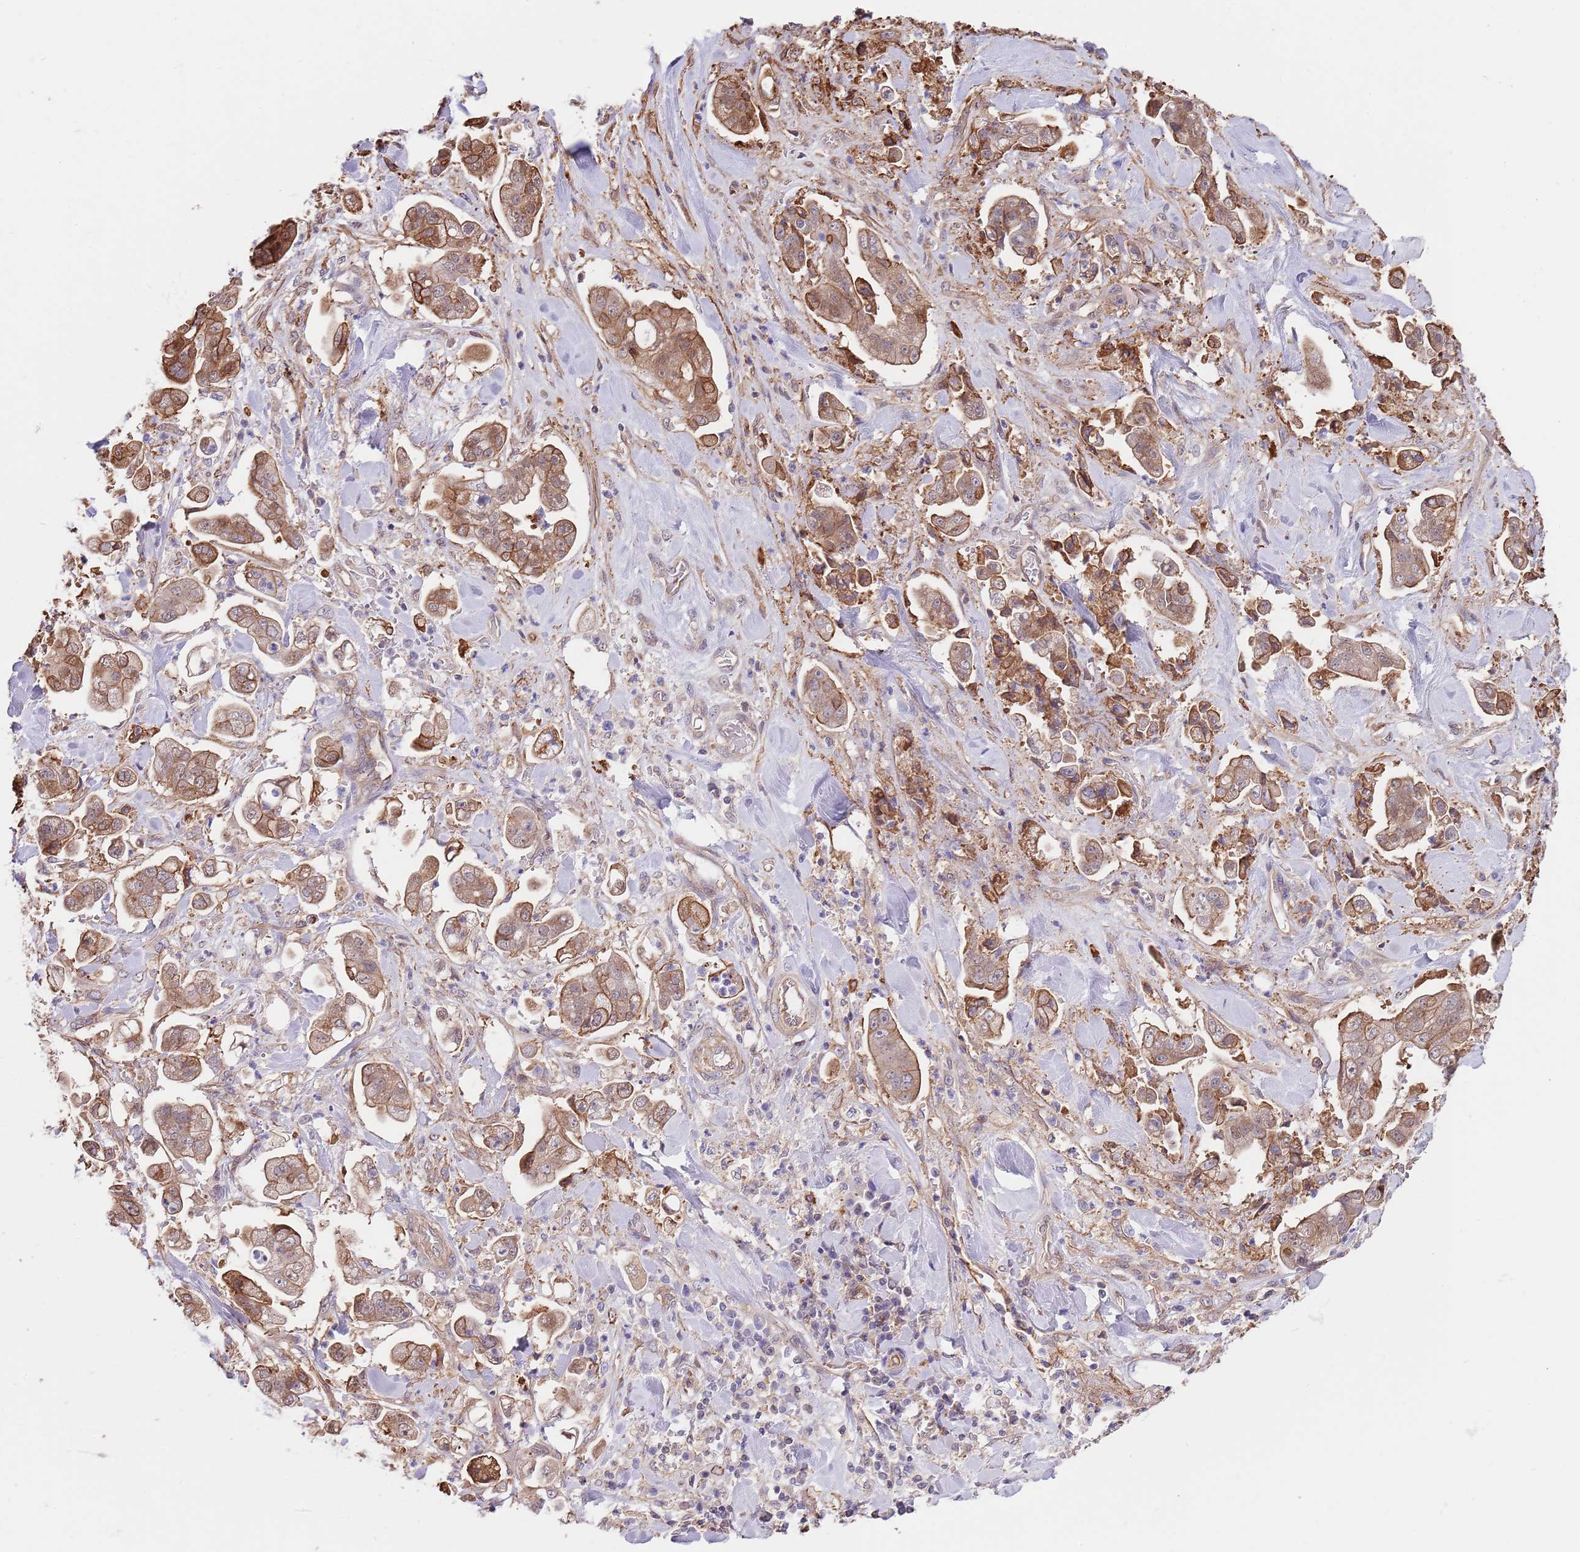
{"staining": {"intensity": "moderate", "quantity": ">75%", "location": "cytoplasmic/membranous,nuclear"}, "tissue": "stomach cancer", "cell_type": "Tumor cells", "image_type": "cancer", "snomed": [{"axis": "morphology", "description": "Adenocarcinoma, NOS"}, {"axis": "topography", "description": "Stomach"}], "caption": "Moderate cytoplasmic/membranous and nuclear staining for a protein is seen in approximately >75% of tumor cells of adenocarcinoma (stomach) using immunohistochemistry.", "gene": "BPNT1", "patient": {"sex": "male", "age": 62}}